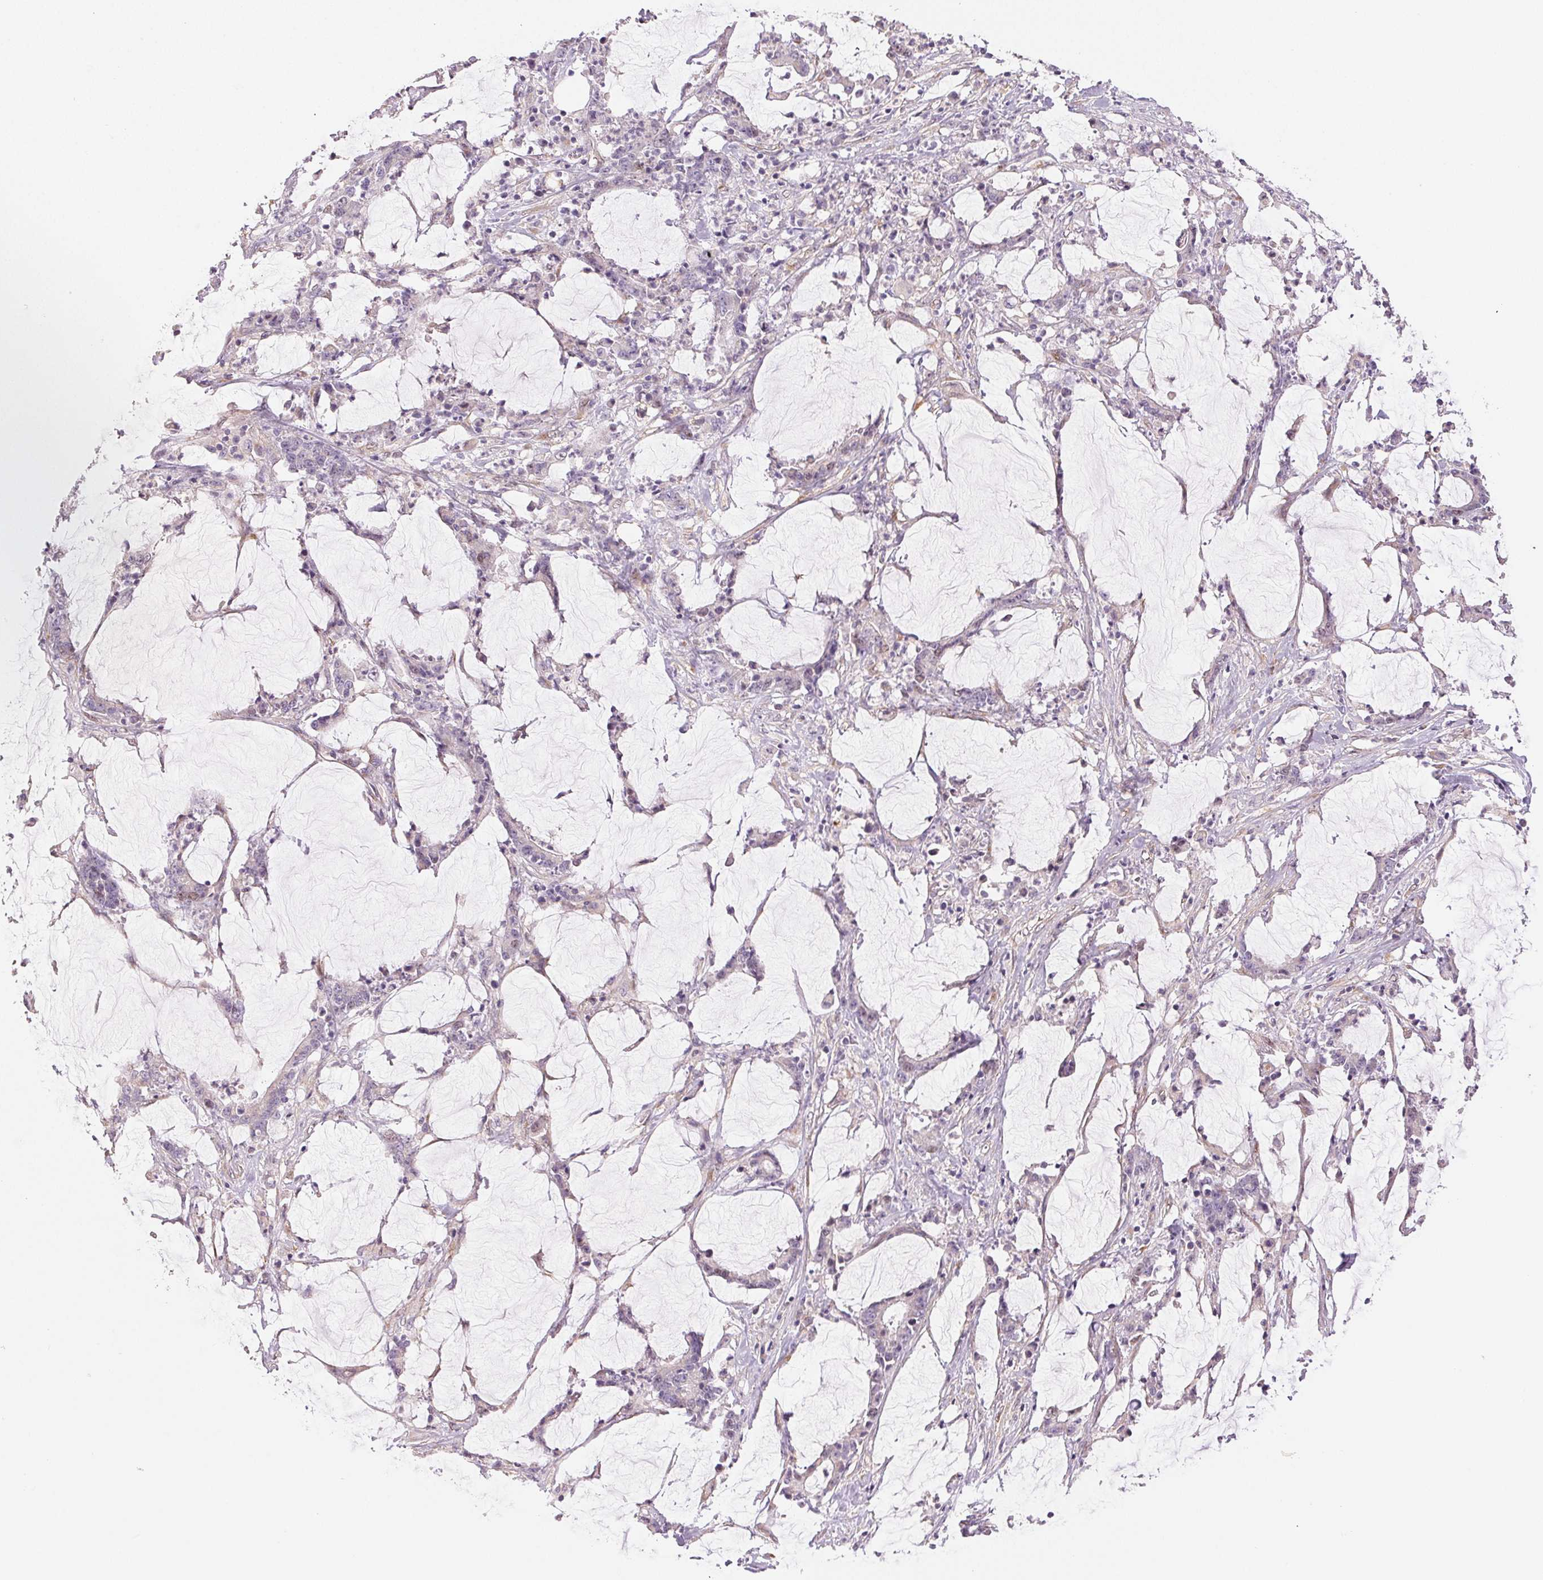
{"staining": {"intensity": "negative", "quantity": "none", "location": "none"}, "tissue": "stomach cancer", "cell_type": "Tumor cells", "image_type": "cancer", "snomed": [{"axis": "morphology", "description": "Adenocarcinoma, NOS"}, {"axis": "topography", "description": "Stomach, upper"}], "caption": "This is an immunohistochemistry (IHC) micrograph of stomach cancer. There is no positivity in tumor cells.", "gene": "SMTN", "patient": {"sex": "male", "age": 68}}